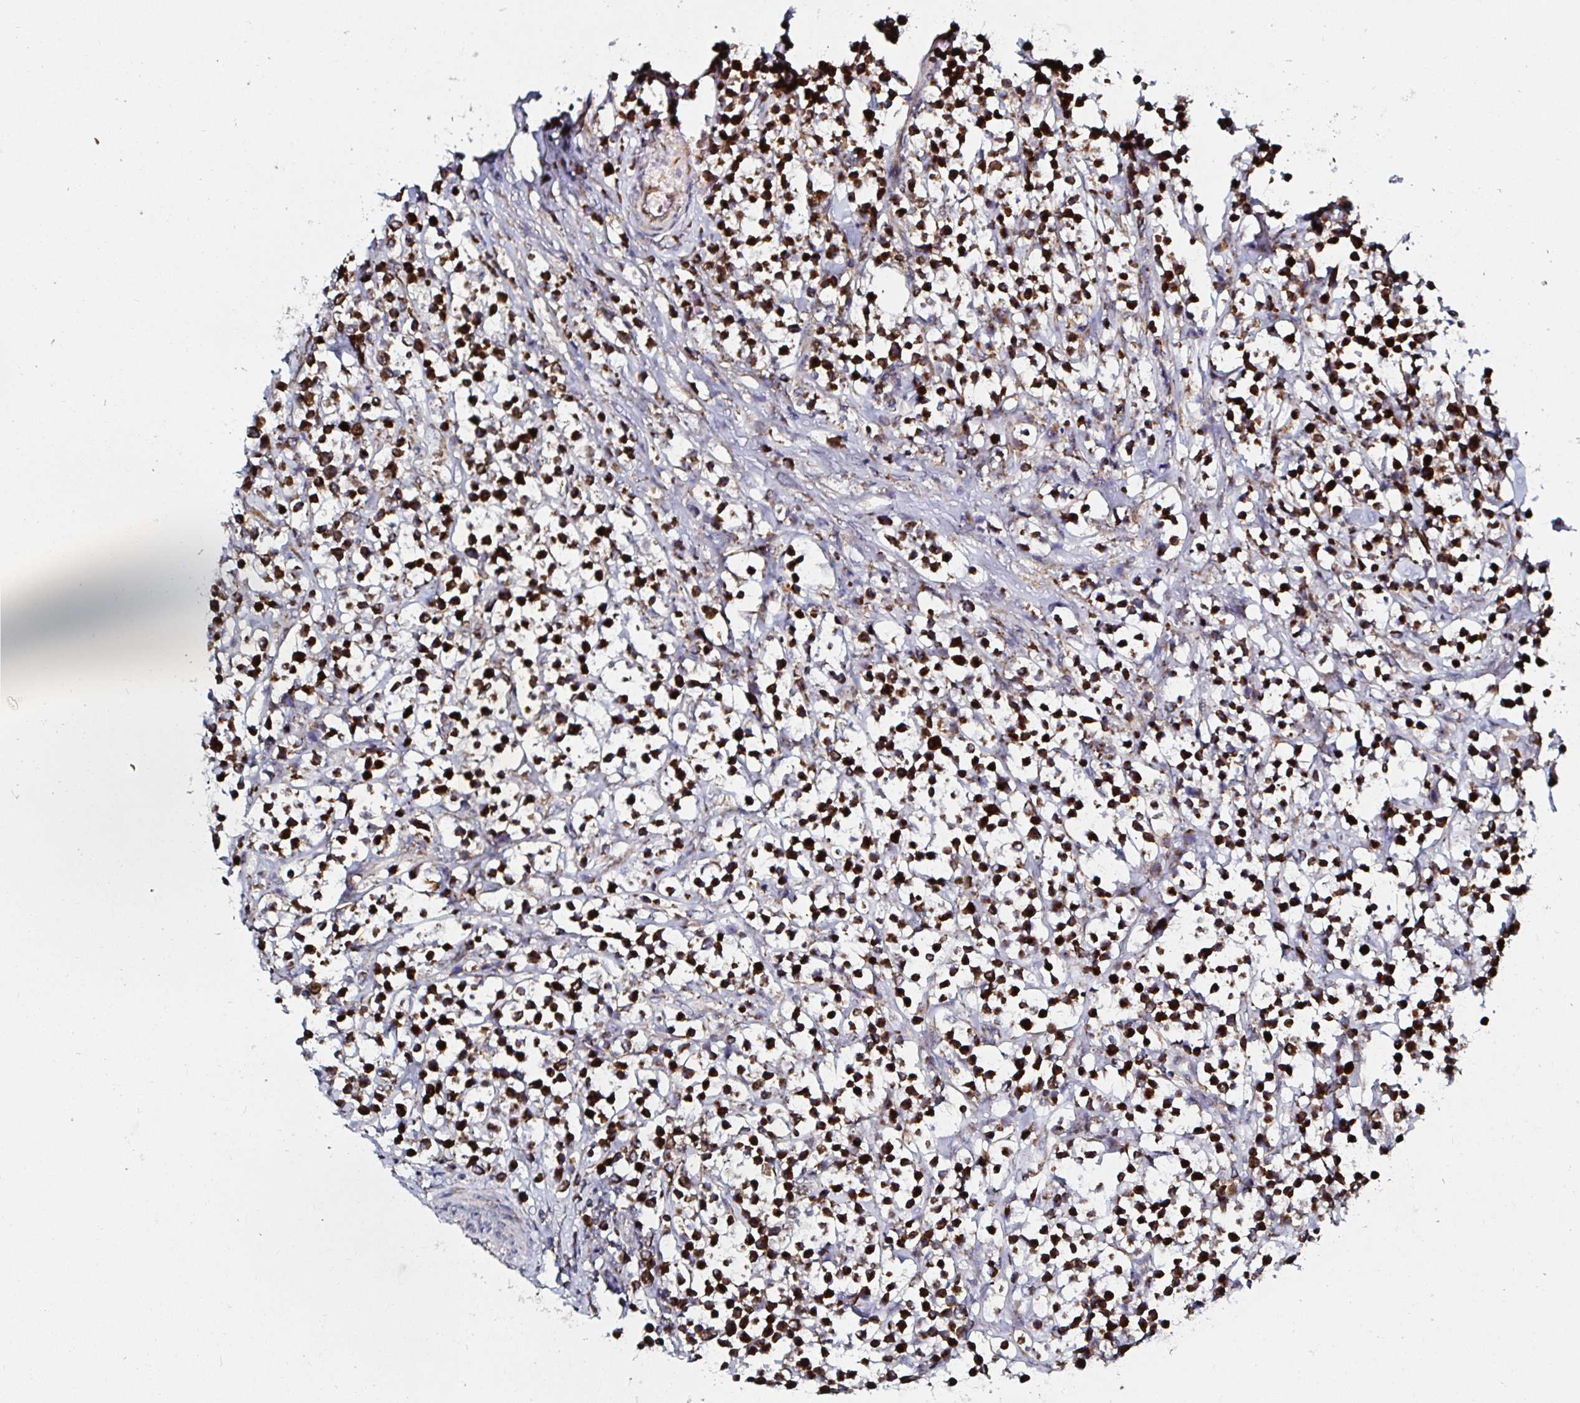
{"staining": {"intensity": "strong", "quantity": ">75%", "location": "cytoplasmic/membranous"}, "tissue": "lymphoma", "cell_type": "Tumor cells", "image_type": "cancer", "snomed": [{"axis": "morphology", "description": "Malignant lymphoma, non-Hodgkin's type, High grade"}, {"axis": "topography", "description": "Soft tissue"}], "caption": "Approximately >75% of tumor cells in high-grade malignant lymphoma, non-Hodgkin's type demonstrate strong cytoplasmic/membranous protein staining as visualized by brown immunohistochemical staining.", "gene": "ATAD3B", "patient": {"sex": "female", "age": 56}}